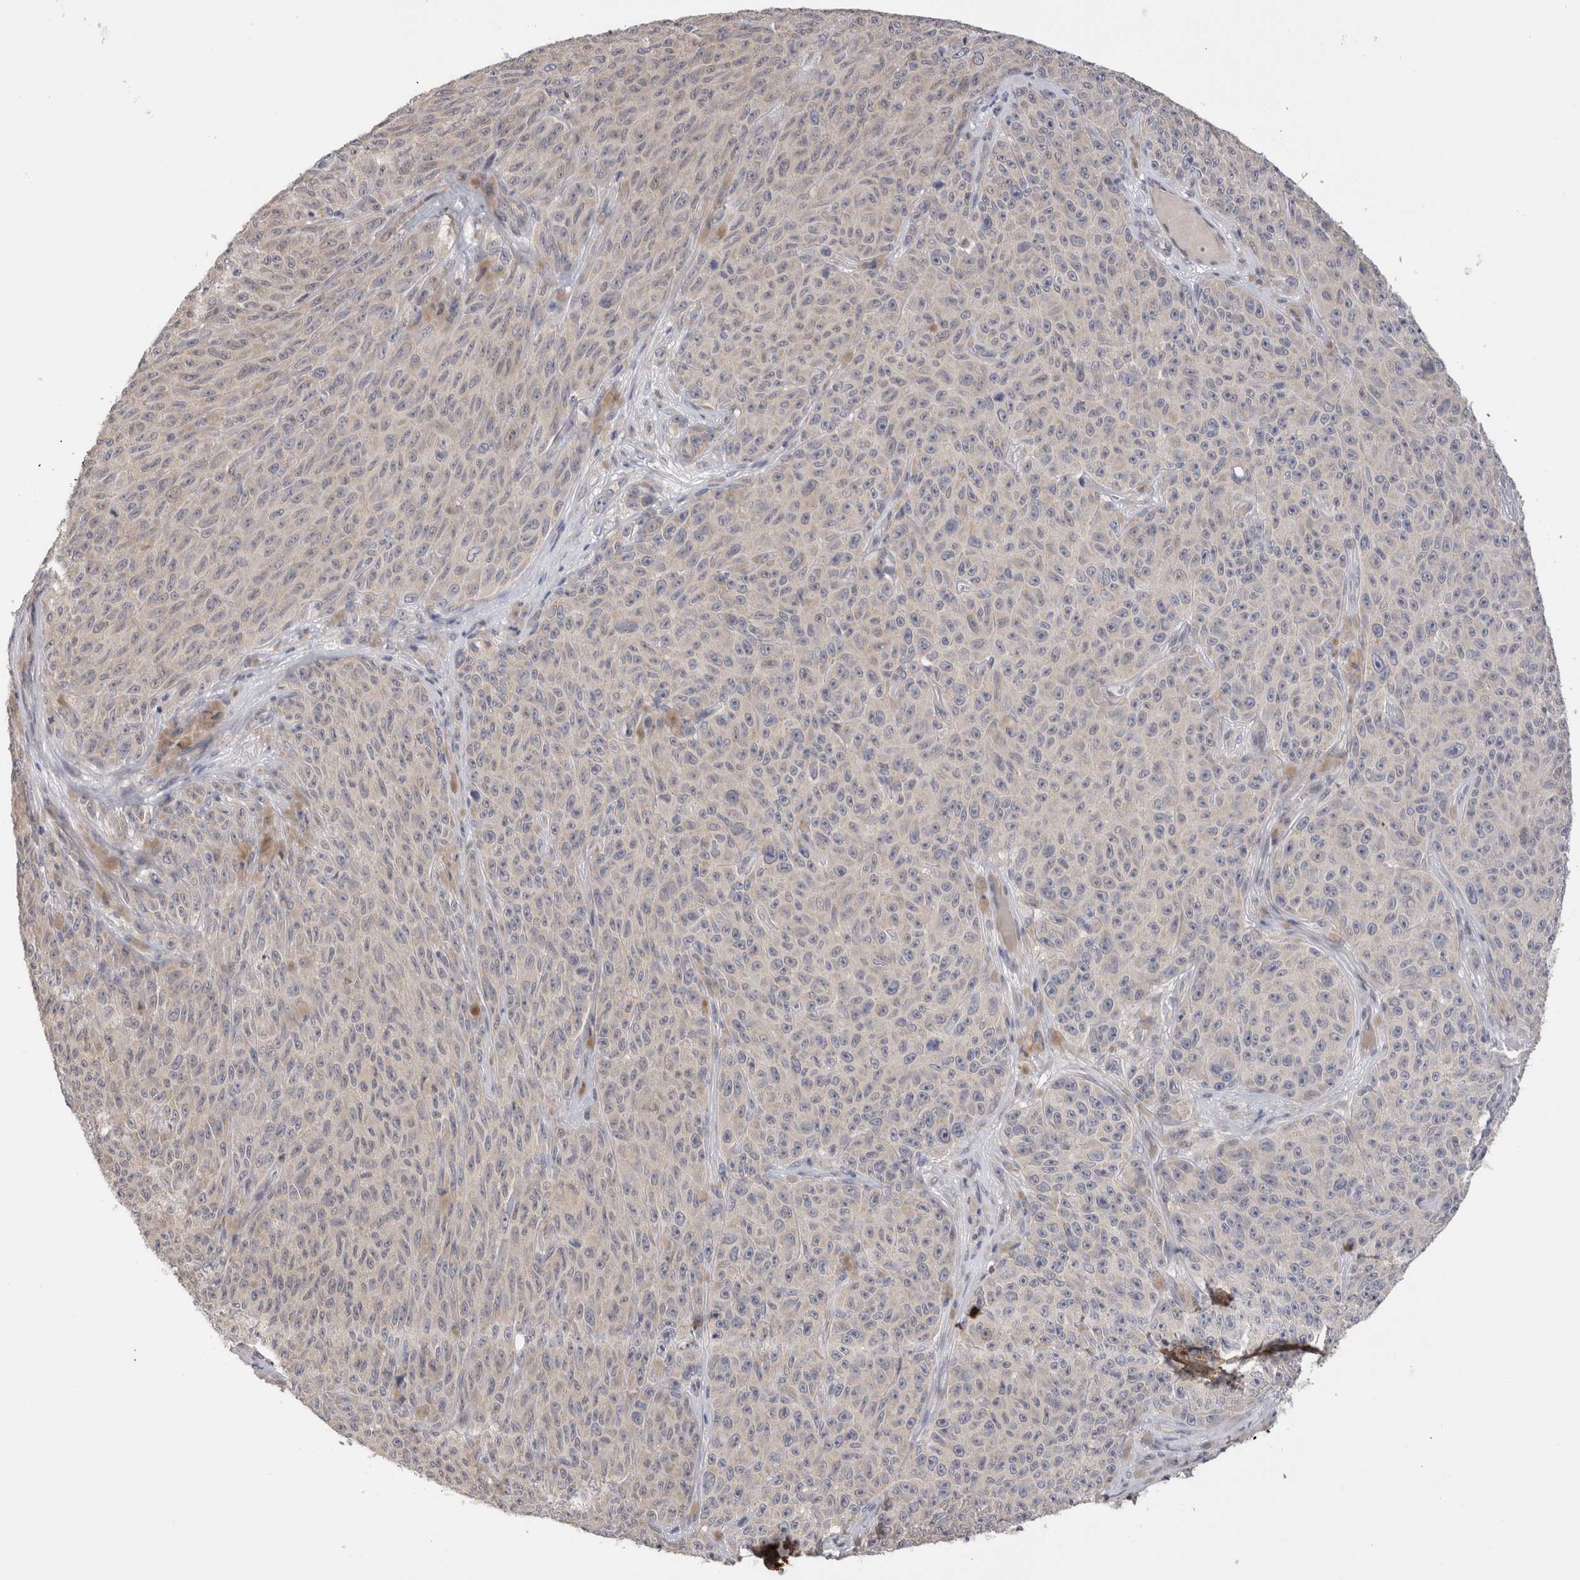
{"staining": {"intensity": "negative", "quantity": "none", "location": "none"}, "tissue": "melanoma", "cell_type": "Tumor cells", "image_type": "cancer", "snomed": [{"axis": "morphology", "description": "Malignant melanoma, NOS"}, {"axis": "topography", "description": "Skin"}], "caption": "DAB immunohistochemical staining of human melanoma reveals no significant expression in tumor cells.", "gene": "CRYBG1", "patient": {"sex": "female", "age": 82}}